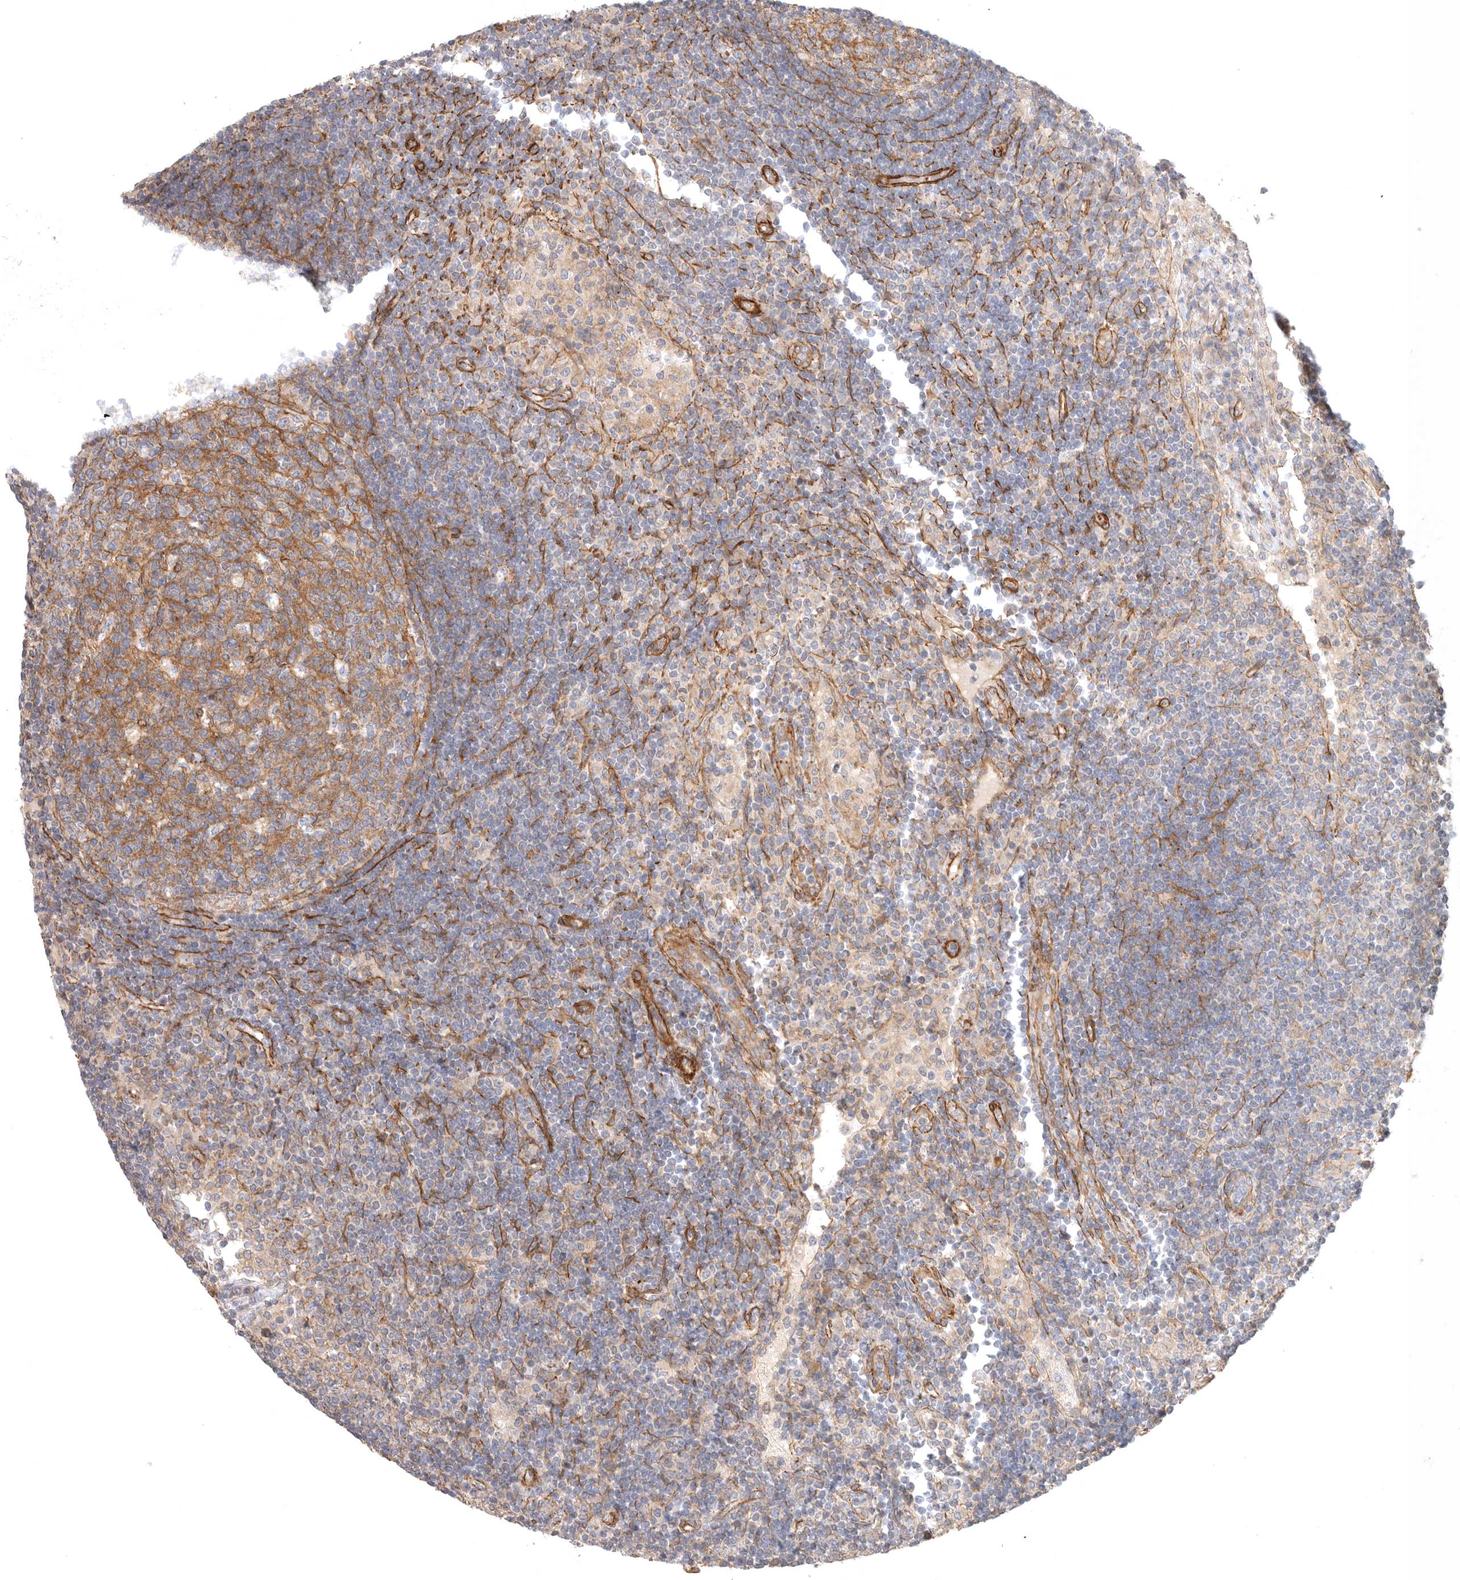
{"staining": {"intensity": "moderate", "quantity": "25%-75%", "location": "cytoplasmic/membranous"}, "tissue": "lymph node", "cell_type": "Germinal center cells", "image_type": "normal", "snomed": [{"axis": "morphology", "description": "Normal tissue, NOS"}, {"axis": "topography", "description": "Lymph node"}], "caption": "This photomicrograph reveals unremarkable lymph node stained with immunohistochemistry (IHC) to label a protein in brown. The cytoplasmic/membranous of germinal center cells show moderate positivity for the protein. Nuclei are counter-stained blue.", "gene": "LONRF1", "patient": {"sex": "female", "age": 53}}